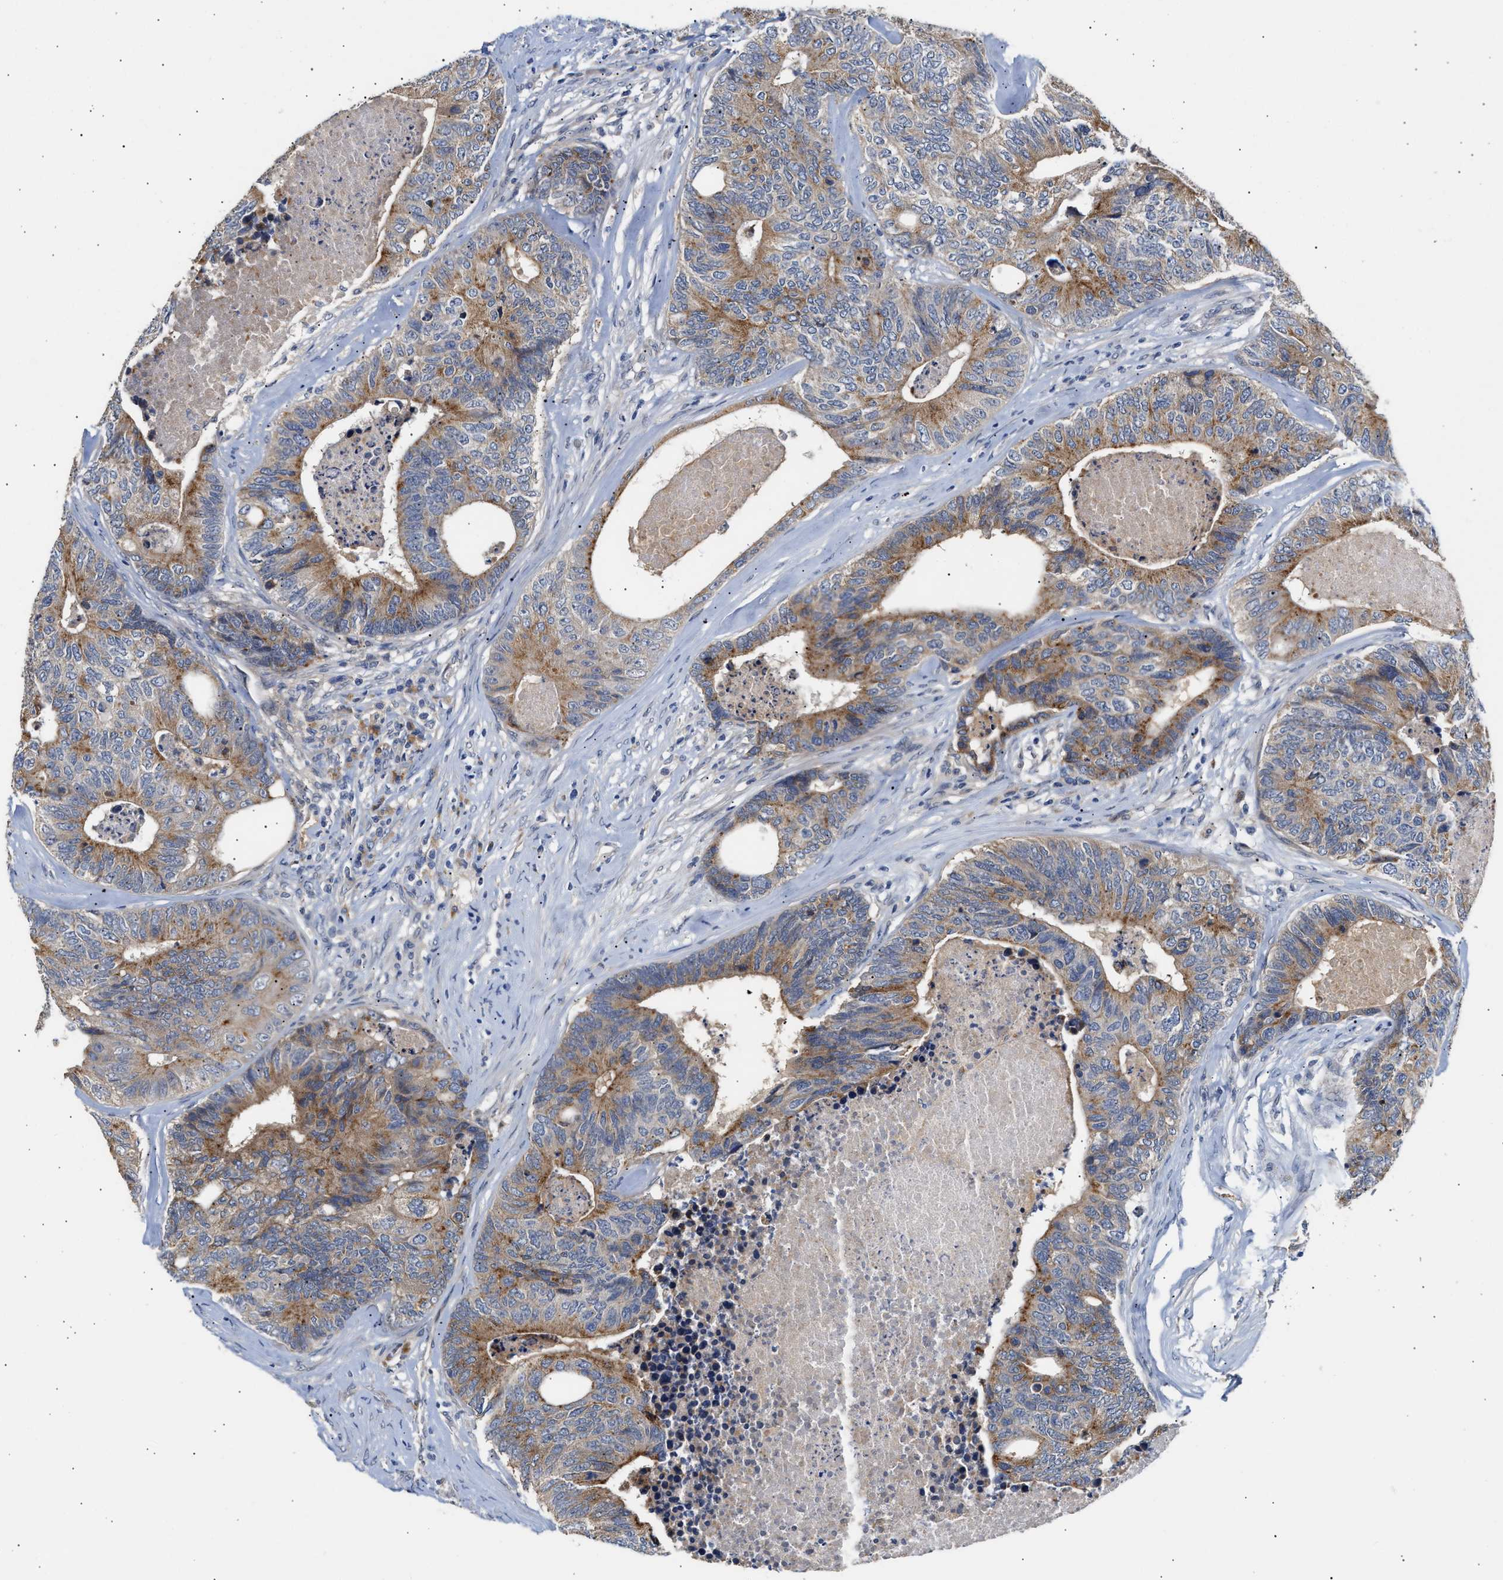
{"staining": {"intensity": "moderate", "quantity": "25%-75%", "location": "cytoplasmic/membranous"}, "tissue": "colorectal cancer", "cell_type": "Tumor cells", "image_type": "cancer", "snomed": [{"axis": "morphology", "description": "Adenocarcinoma, NOS"}, {"axis": "topography", "description": "Colon"}], "caption": "Protein expression analysis of adenocarcinoma (colorectal) displays moderate cytoplasmic/membranous expression in about 25%-75% of tumor cells. (Stains: DAB in brown, nuclei in blue, Microscopy: brightfield microscopy at high magnification).", "gene": "KASH5", "patient": {"sex": "female", "age": 67}}